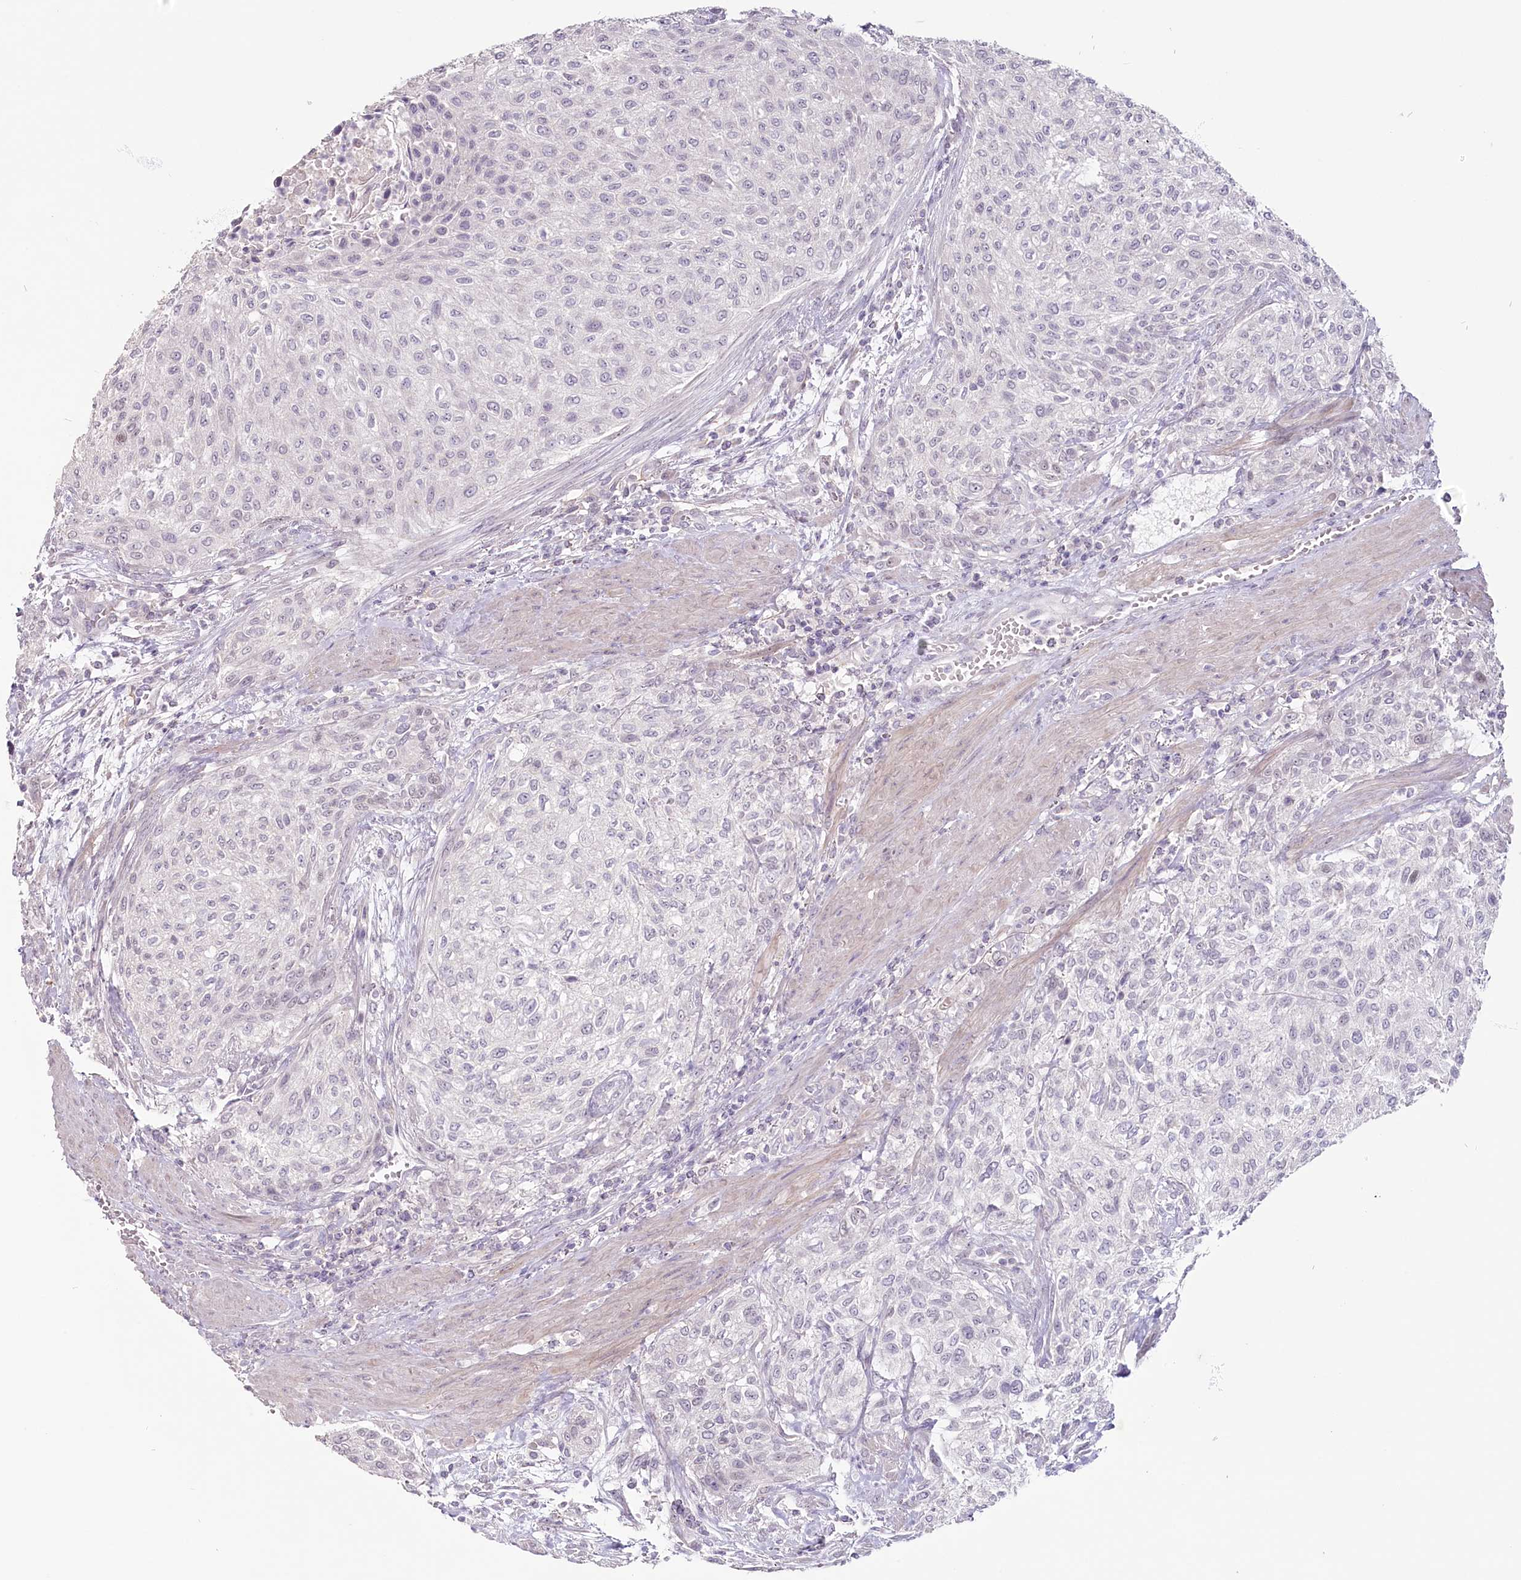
{"staining": {"intensity": "negative", "quantity": "none", "location": "none"}, "tissue": "urothelial cancer", "cell_type": "Tumor cells", "image_type": "cancer", "snomed": [{"axis": "morphology", "description": "Urothelial carcinoma, High grade"}, {"axis": "topography", "description": "Urinary bladder"}], "caption": "The photomicrograph displays no significant expression in tumor cells of urothelial carcinoma (high-grade).", "gene": "USP11", "patient": {"sex": "male", "age": 35}}